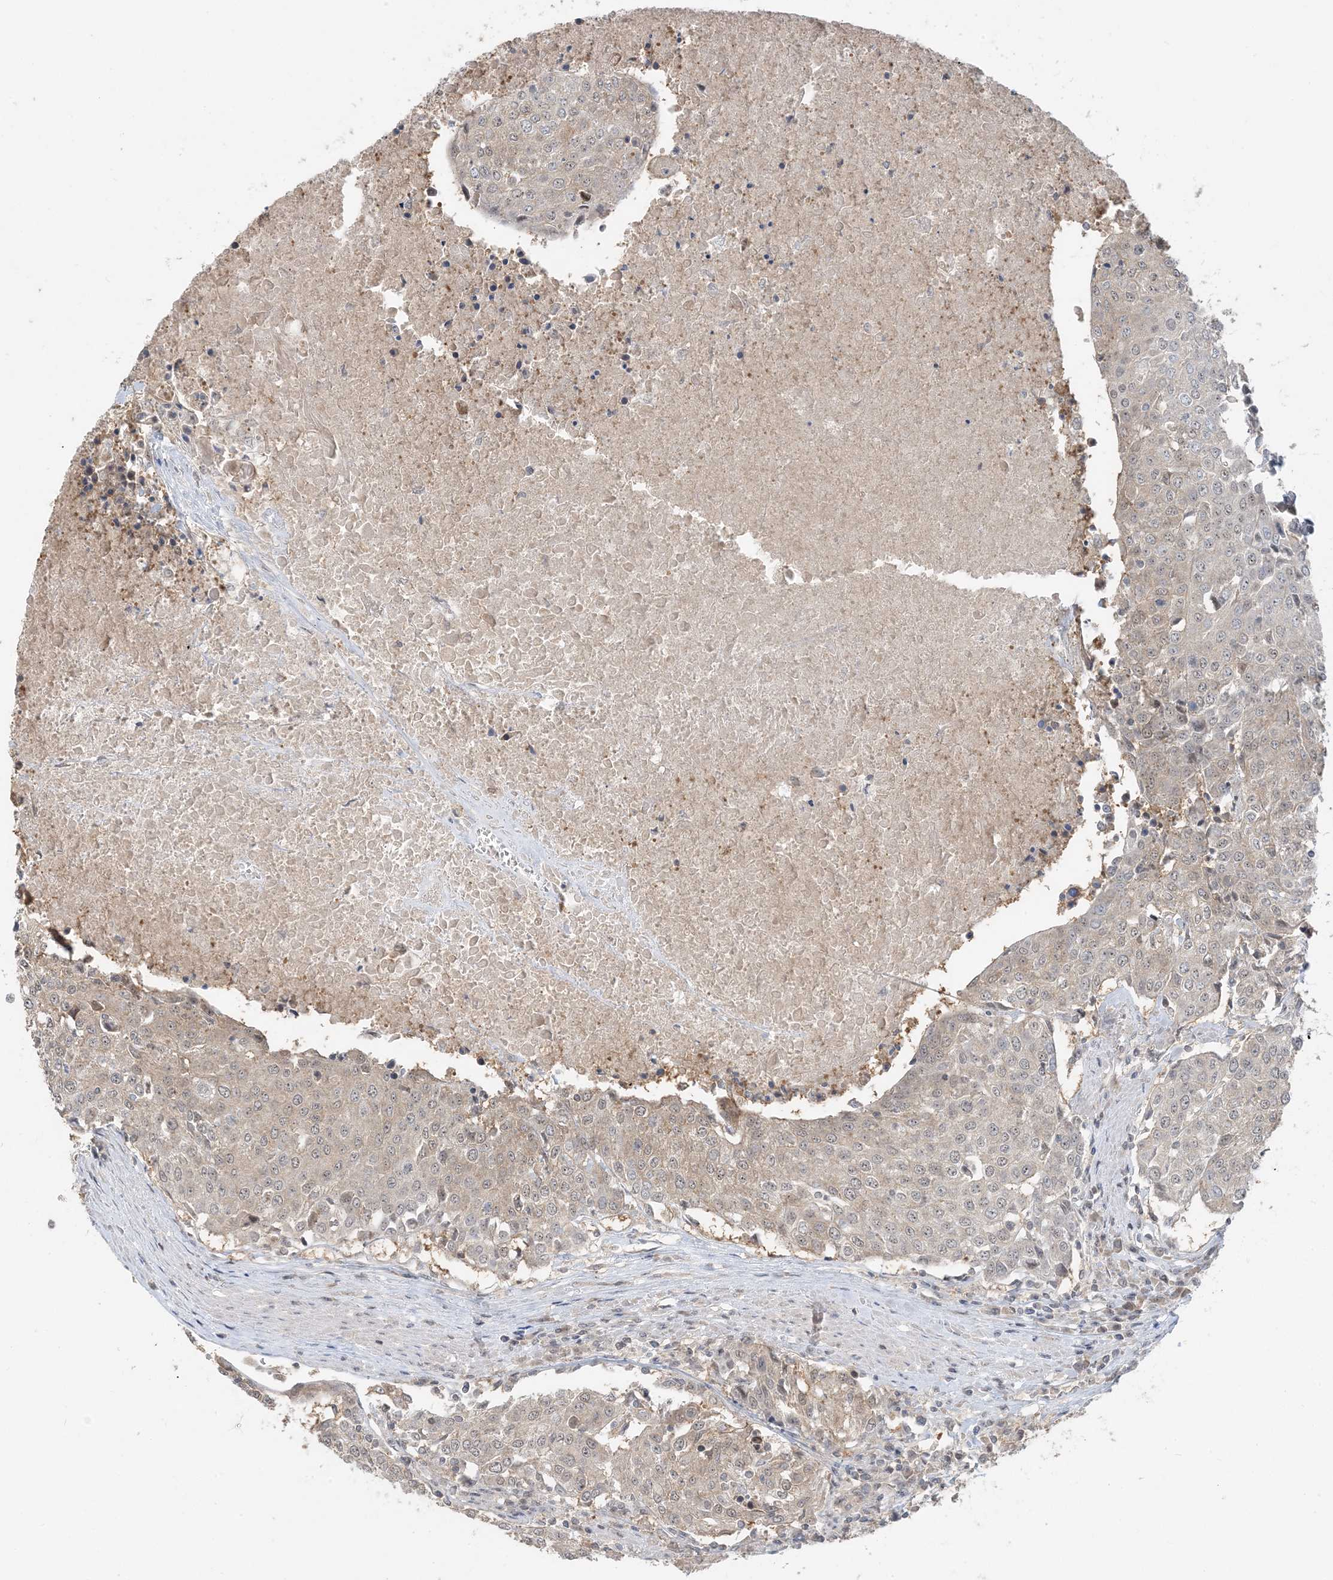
{"staining": {"intensity": "weak", "quantity": "25%-75%", "location": "cytoplasmic/membranous"}, "tissue": "urothelial cancer", "cell_type": "Tumor cells", "image_type": "cancer", "snomed": [{"axis": "morphology", "description": "Urothelial carcinoma, High grade"}, {"axis": "topography", "description": "Urinary bladder"}], "caption": "A high-resolution photomicrograph shows IHC staining of high-grade urothelial carcinoma, which displays weak cytoplasmic/membranous staining in about 25%-75% of tumor cells.", "gene": "PRRT3", "patient": {"sex": "female", "age": 85}}